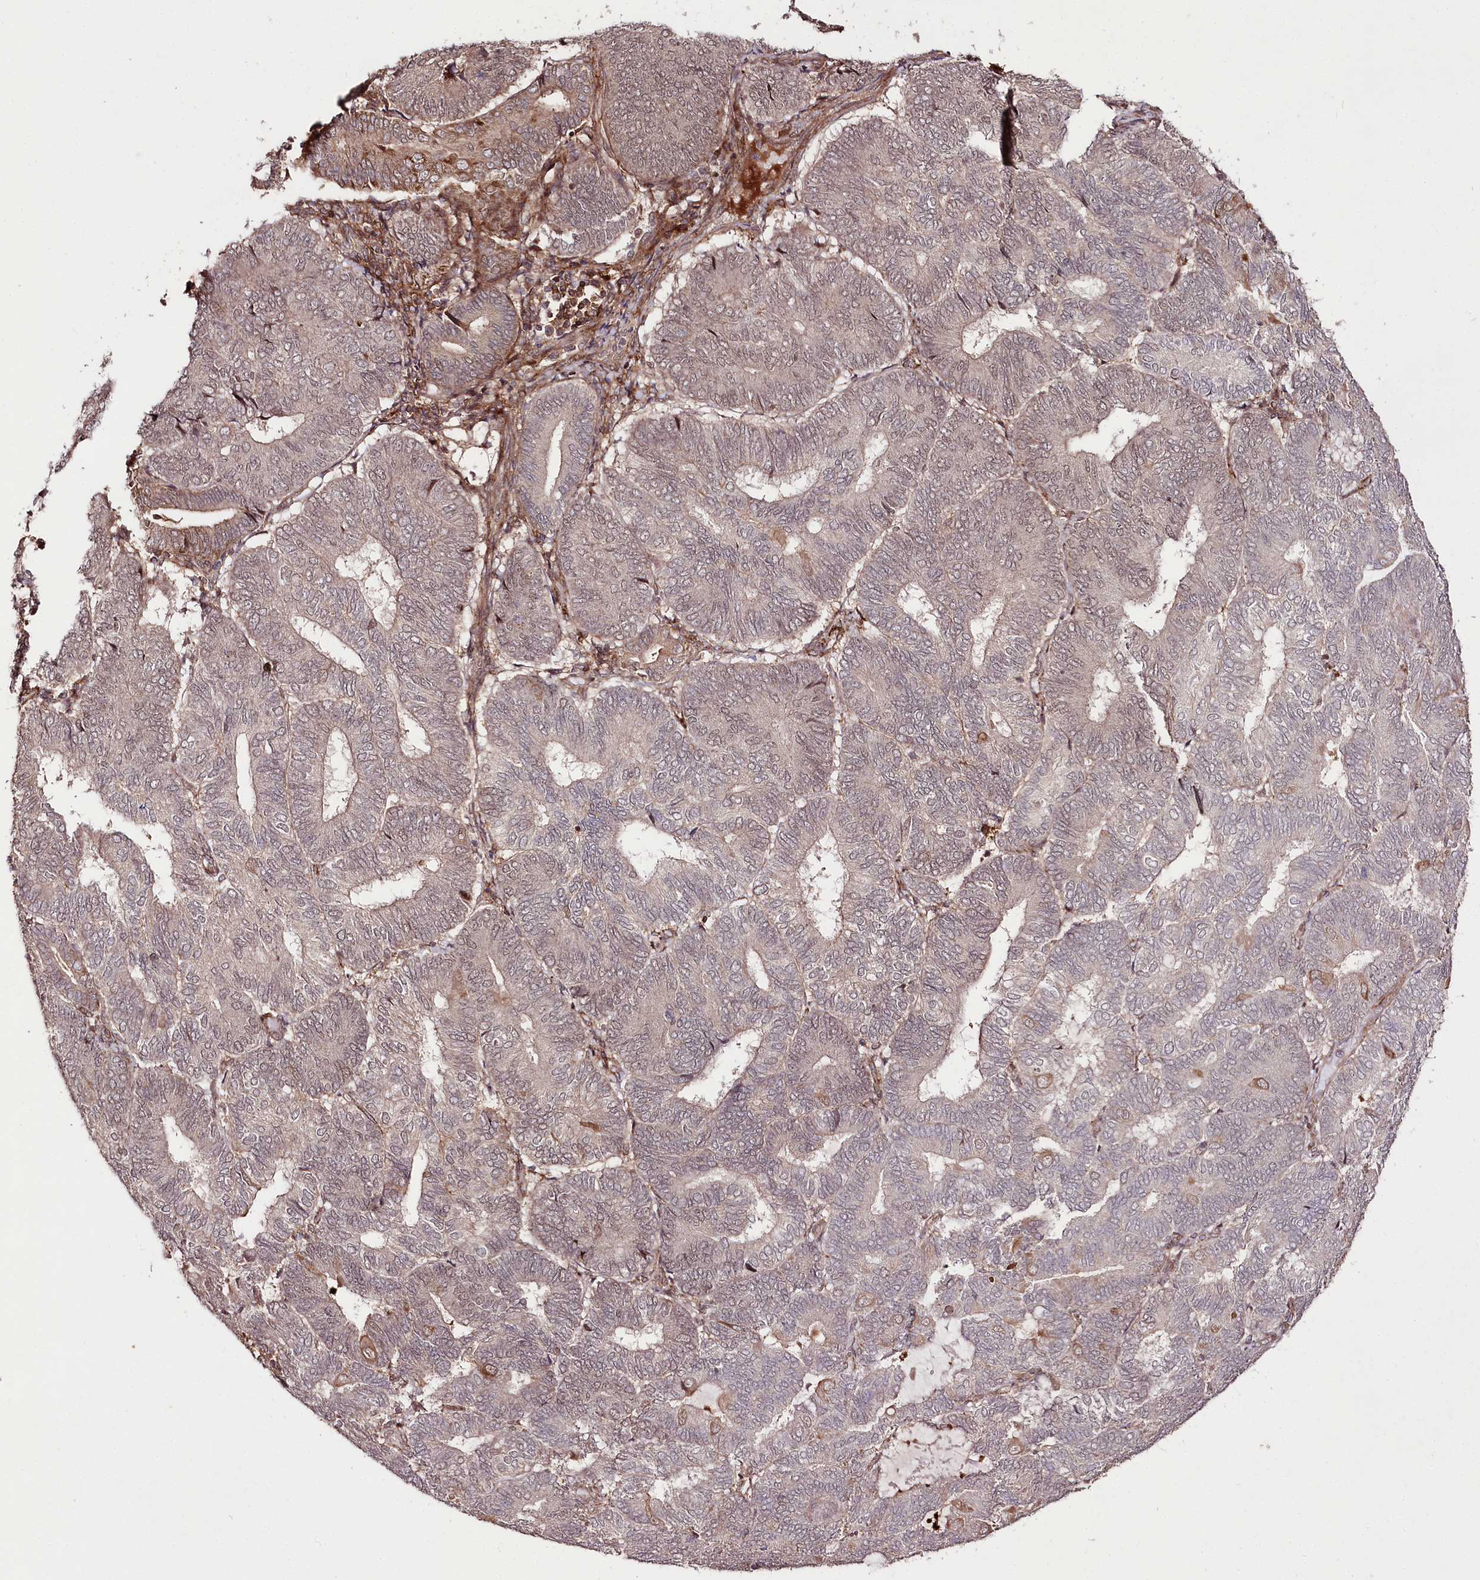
{"staining": {"intensity": "moderate", "quantity": "<25%", "location": "cytoplasmic/membranous"}, "tissue": "endometrial cancer", "cell_type": "Tumor cells", "image_type": "cancer", "snomed": [{"axis": "morphology", "description": "Adenocarcinoma, NOS"}, {"axis": "topography", "description": "Endometrium"}], "caption": "Immunohistochemistry image of neoplastic tissue: human endometrial adenocarcinoma stained using IHC demonstrates low levels of moderate protein expression localized specifically in the cytoplasmic/membranous of tumor cells, appearing as a cytoplasmic/membranous brown color.", "gene": "PHLDB1", "patient": {"sex": "female", "age": 81}}